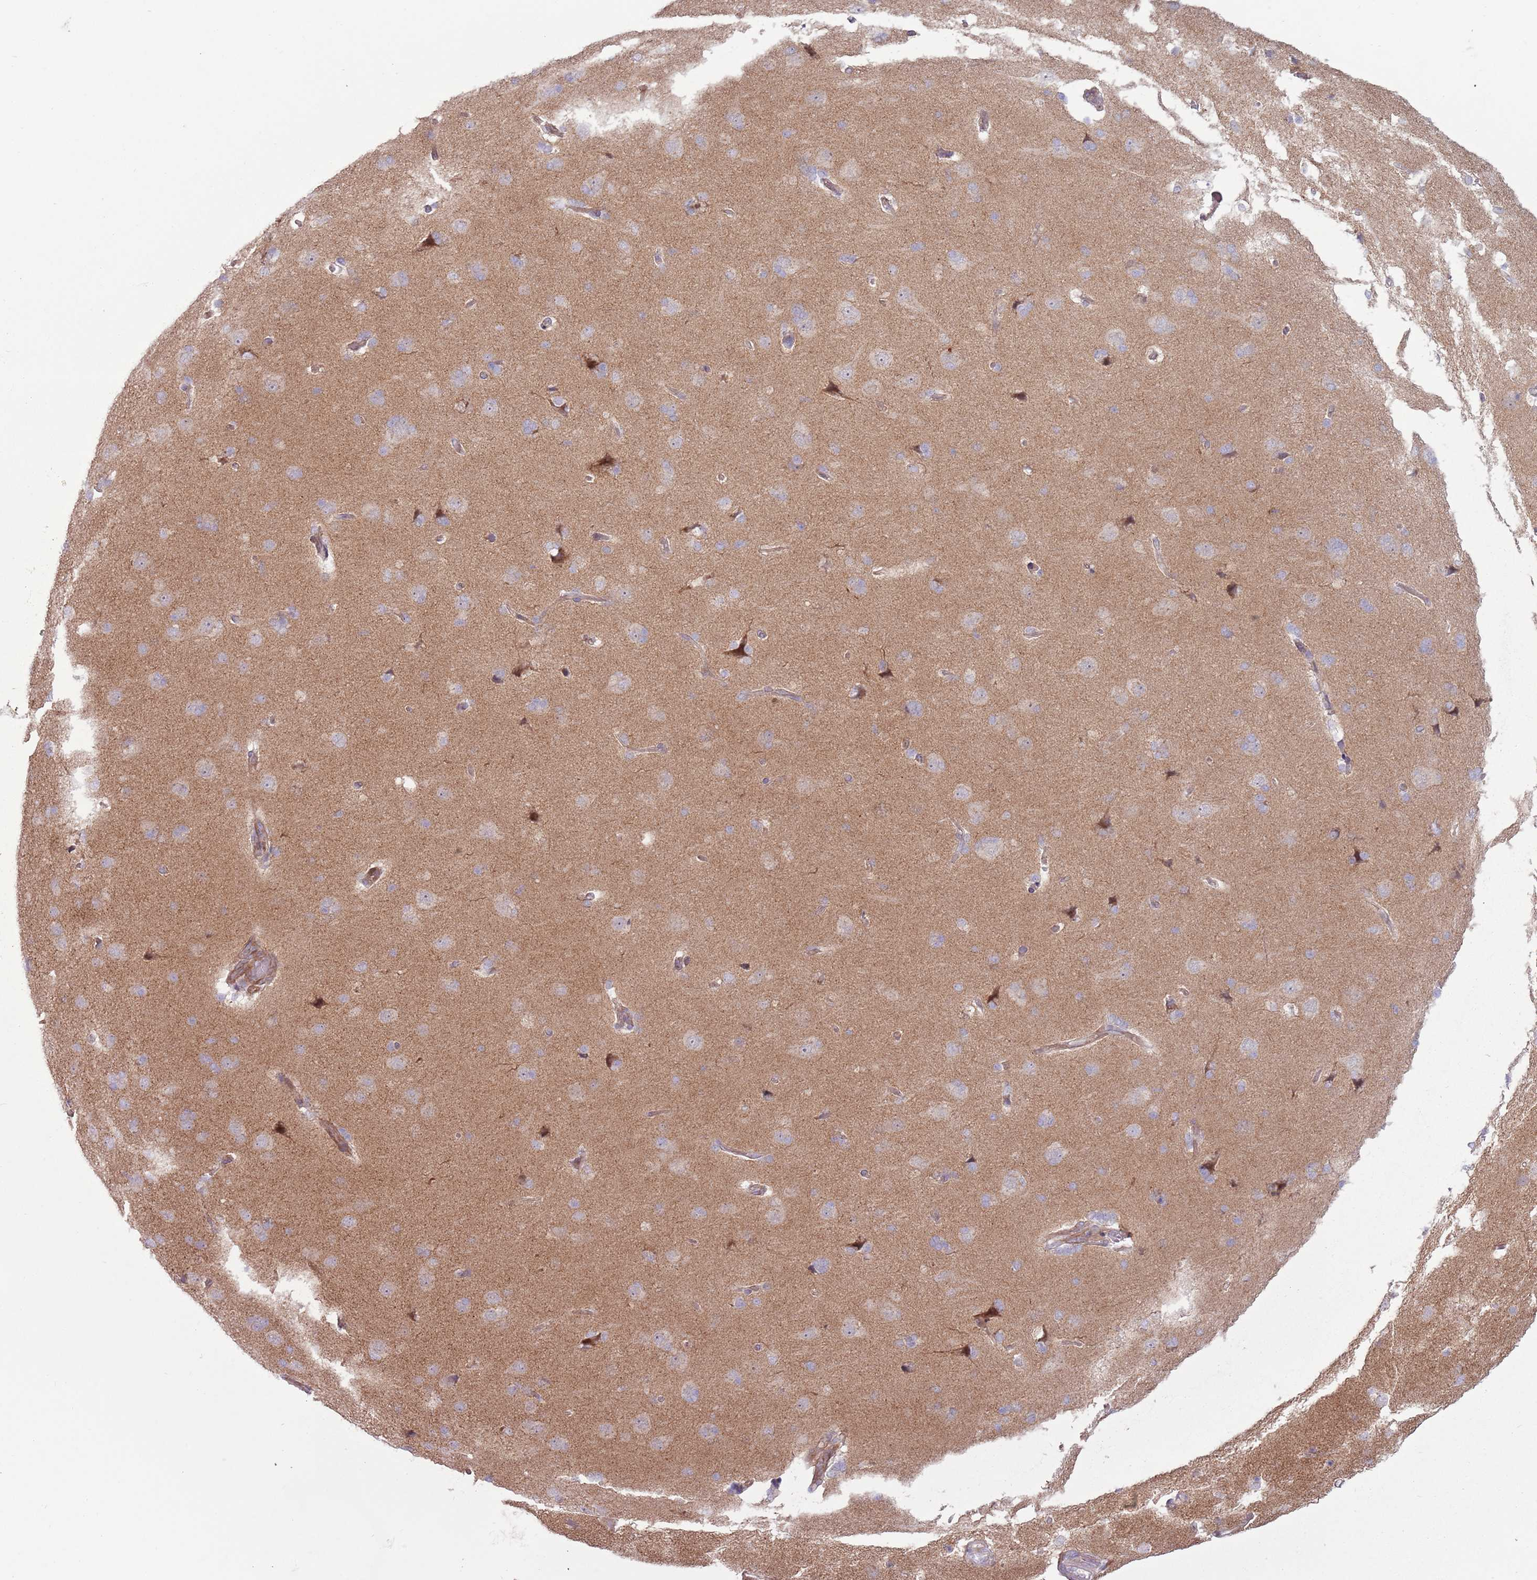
{"staining": {"intensity": "weak", "quantity": "25%-75%", "location": "cytoplasmic/membranous"}, "tissue": "cerebral cortex", "cell_type": "Endothelial cells", "image_type": "normal", "snomed": [{"axis": "morphology", "description": "Normal tissue, NOS"}, {"axis": "topography", "description": "Cerebral cortex"}], "caption": "An immunohistochemistry (IHC) histopathology image of benign tissue is shown. Protein staining in brown shows weak cytoplasmic/membranous positivity in cerebral cortex within endothelial cells.", "gene": "CCDC150", "patient": {"sex": "male", "age": 62}}